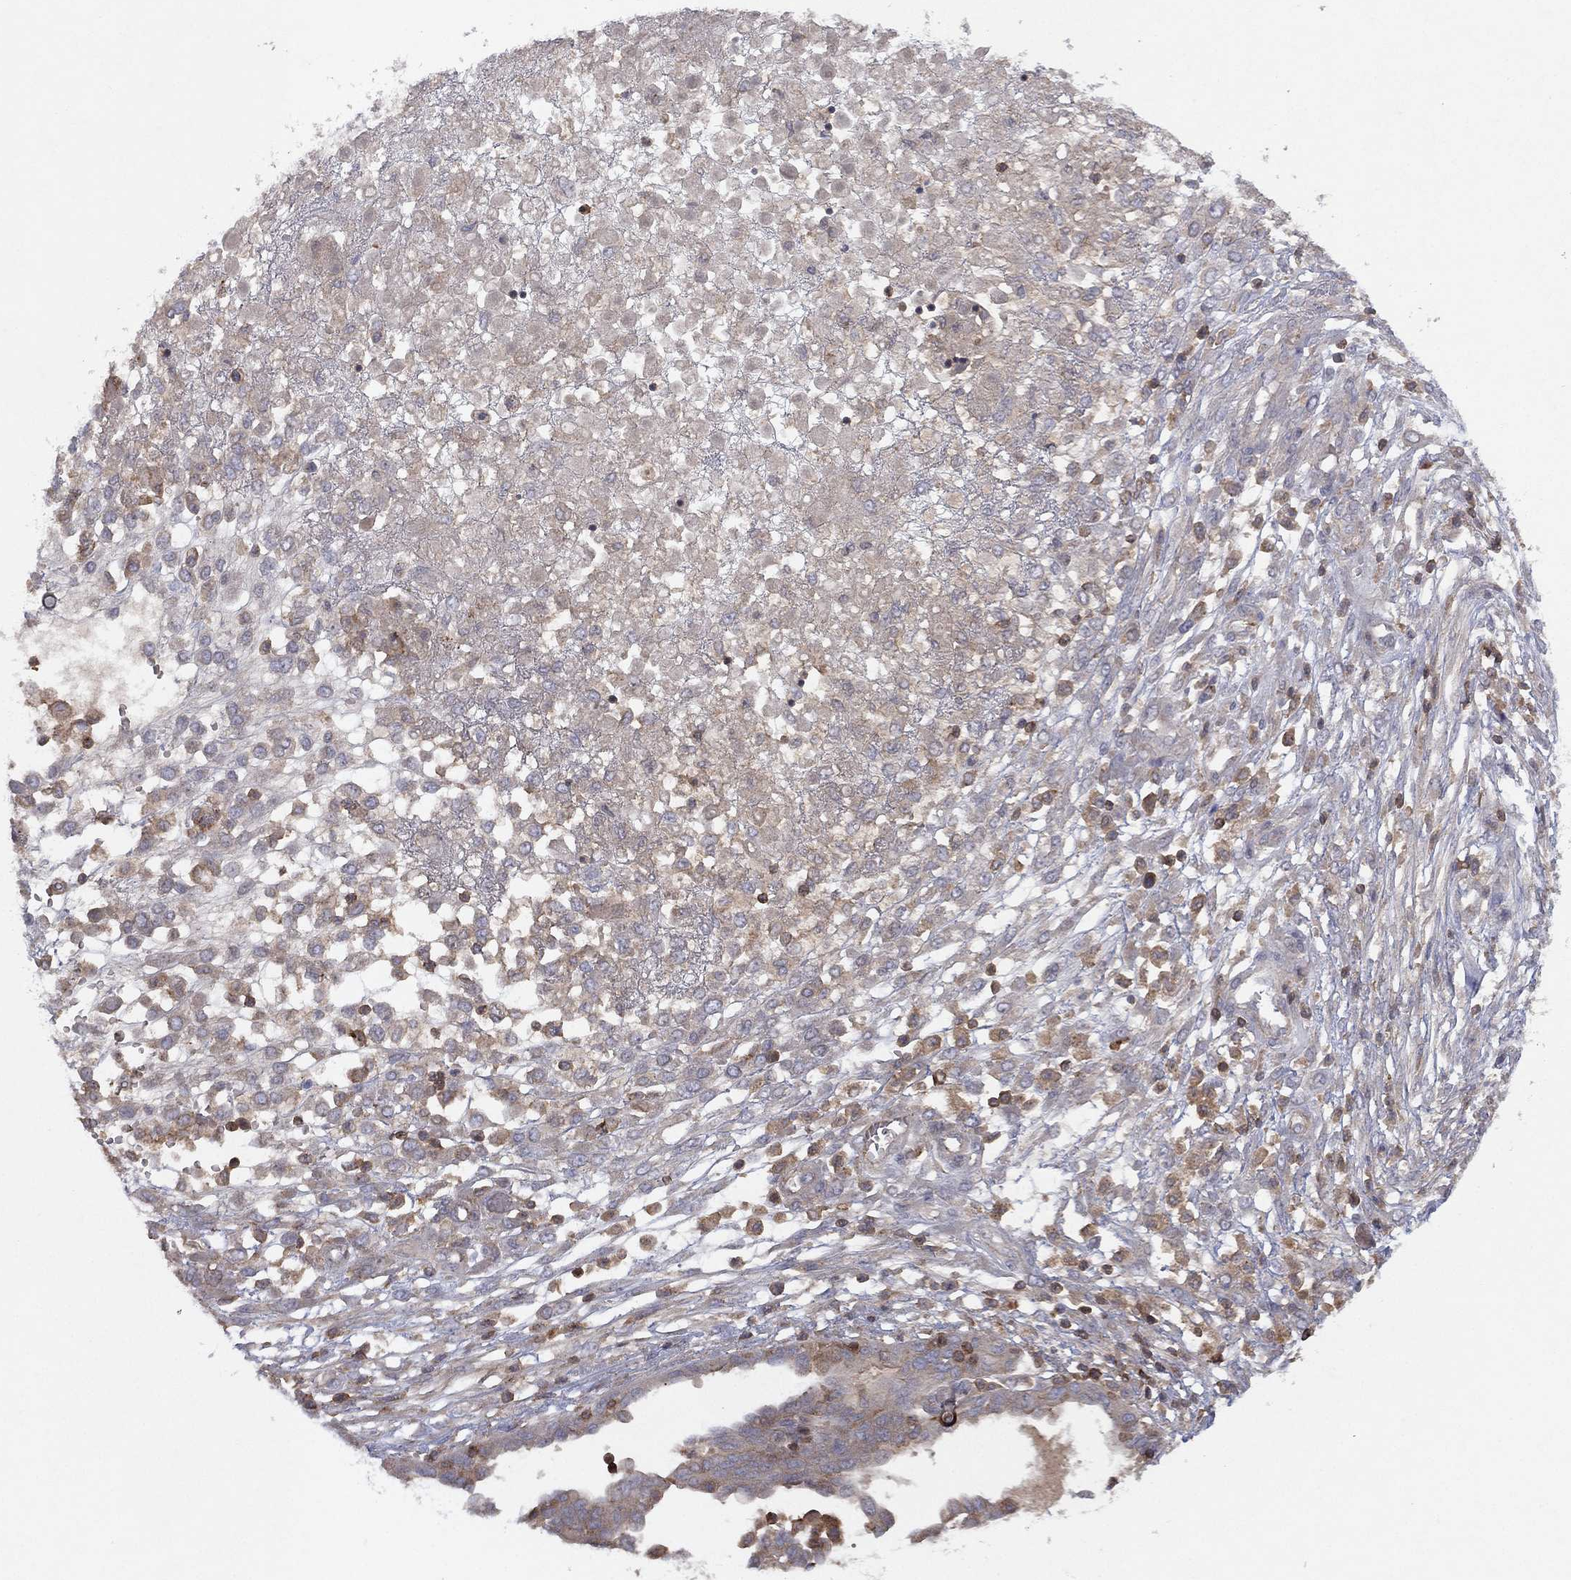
{"staining": {"intensity": "negative", "quantity": "none", "location": "none"}, "tissue": "ovarian cancer", "cell_type": "Tumor cells", "image_type": "cancer", "snomed": [{"axis": "morphology", "description": "Cystadenocarcinoma, serous, NOS"}, {"axis": "topography", "description": "Ovary"}], "caption": "Immunohistochemistry of serous cystadenocarcinoma (ovarian) reveals no staining in tumor cells.", "gene": "DOCK8", "patient": {"sex": "female", "age": 67}}